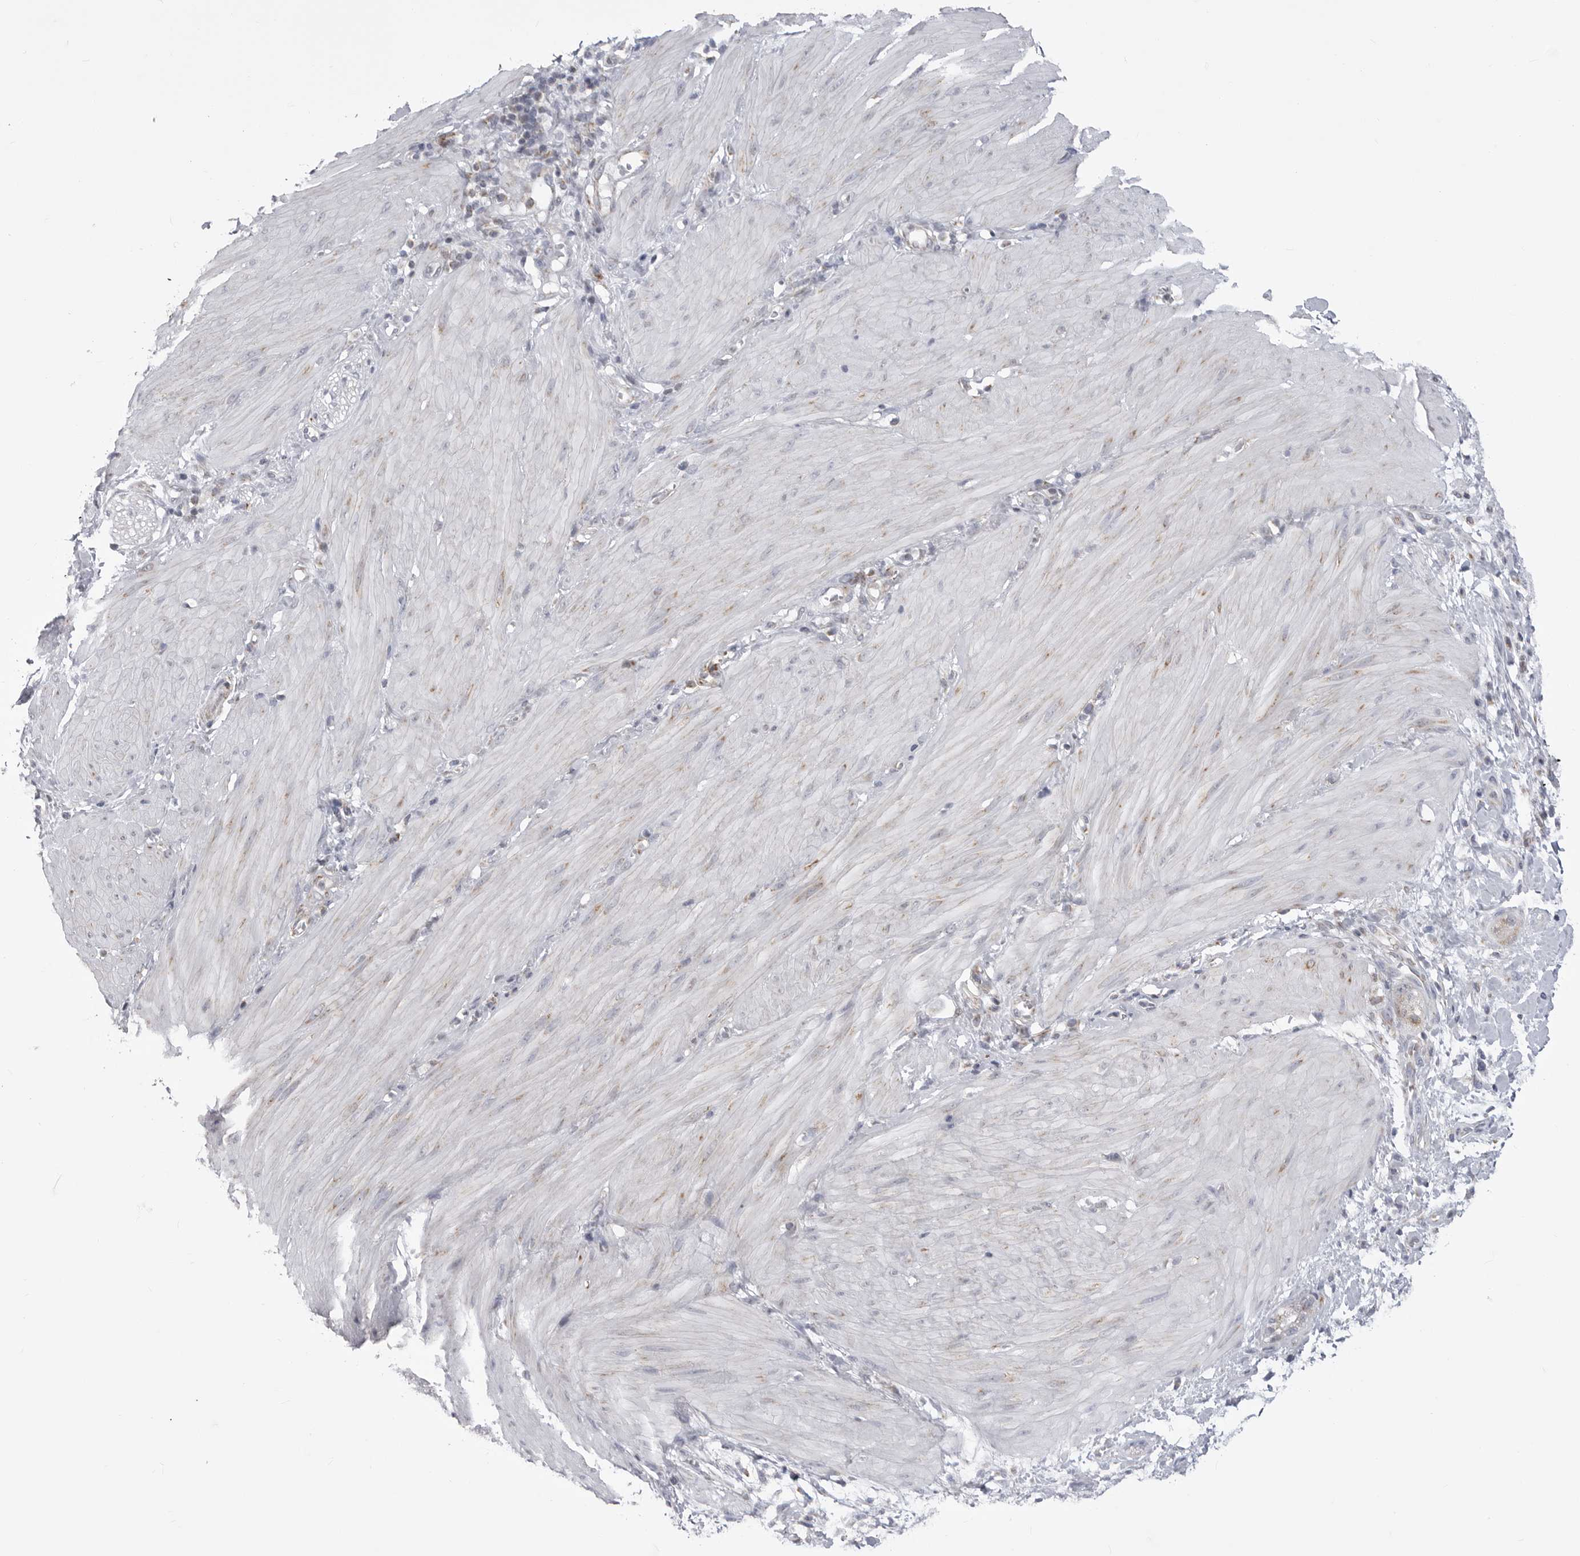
{"staining": {"intensity": "negative", "quantity": "none", "location": "none"}, "tissue": "stomach cancer", "cell_type": "Tumor cells", "image_type": "cancer", "snomed": [{"axis": "morphology", "description": "Adenocarcinoma, NOS"}, {"axis": "topography", "description": "Stomach"}, {"axis": "topography", "description": "Stomach, lower"}], "caption": "An immunohistochemistry histopathology image of adenocarcinoma (stomach) is shown. There is no staining in tumor cells of adenocarcinoma (stomach).", "gene": "FH", "patient": {"sex": "female", "age": 48}}